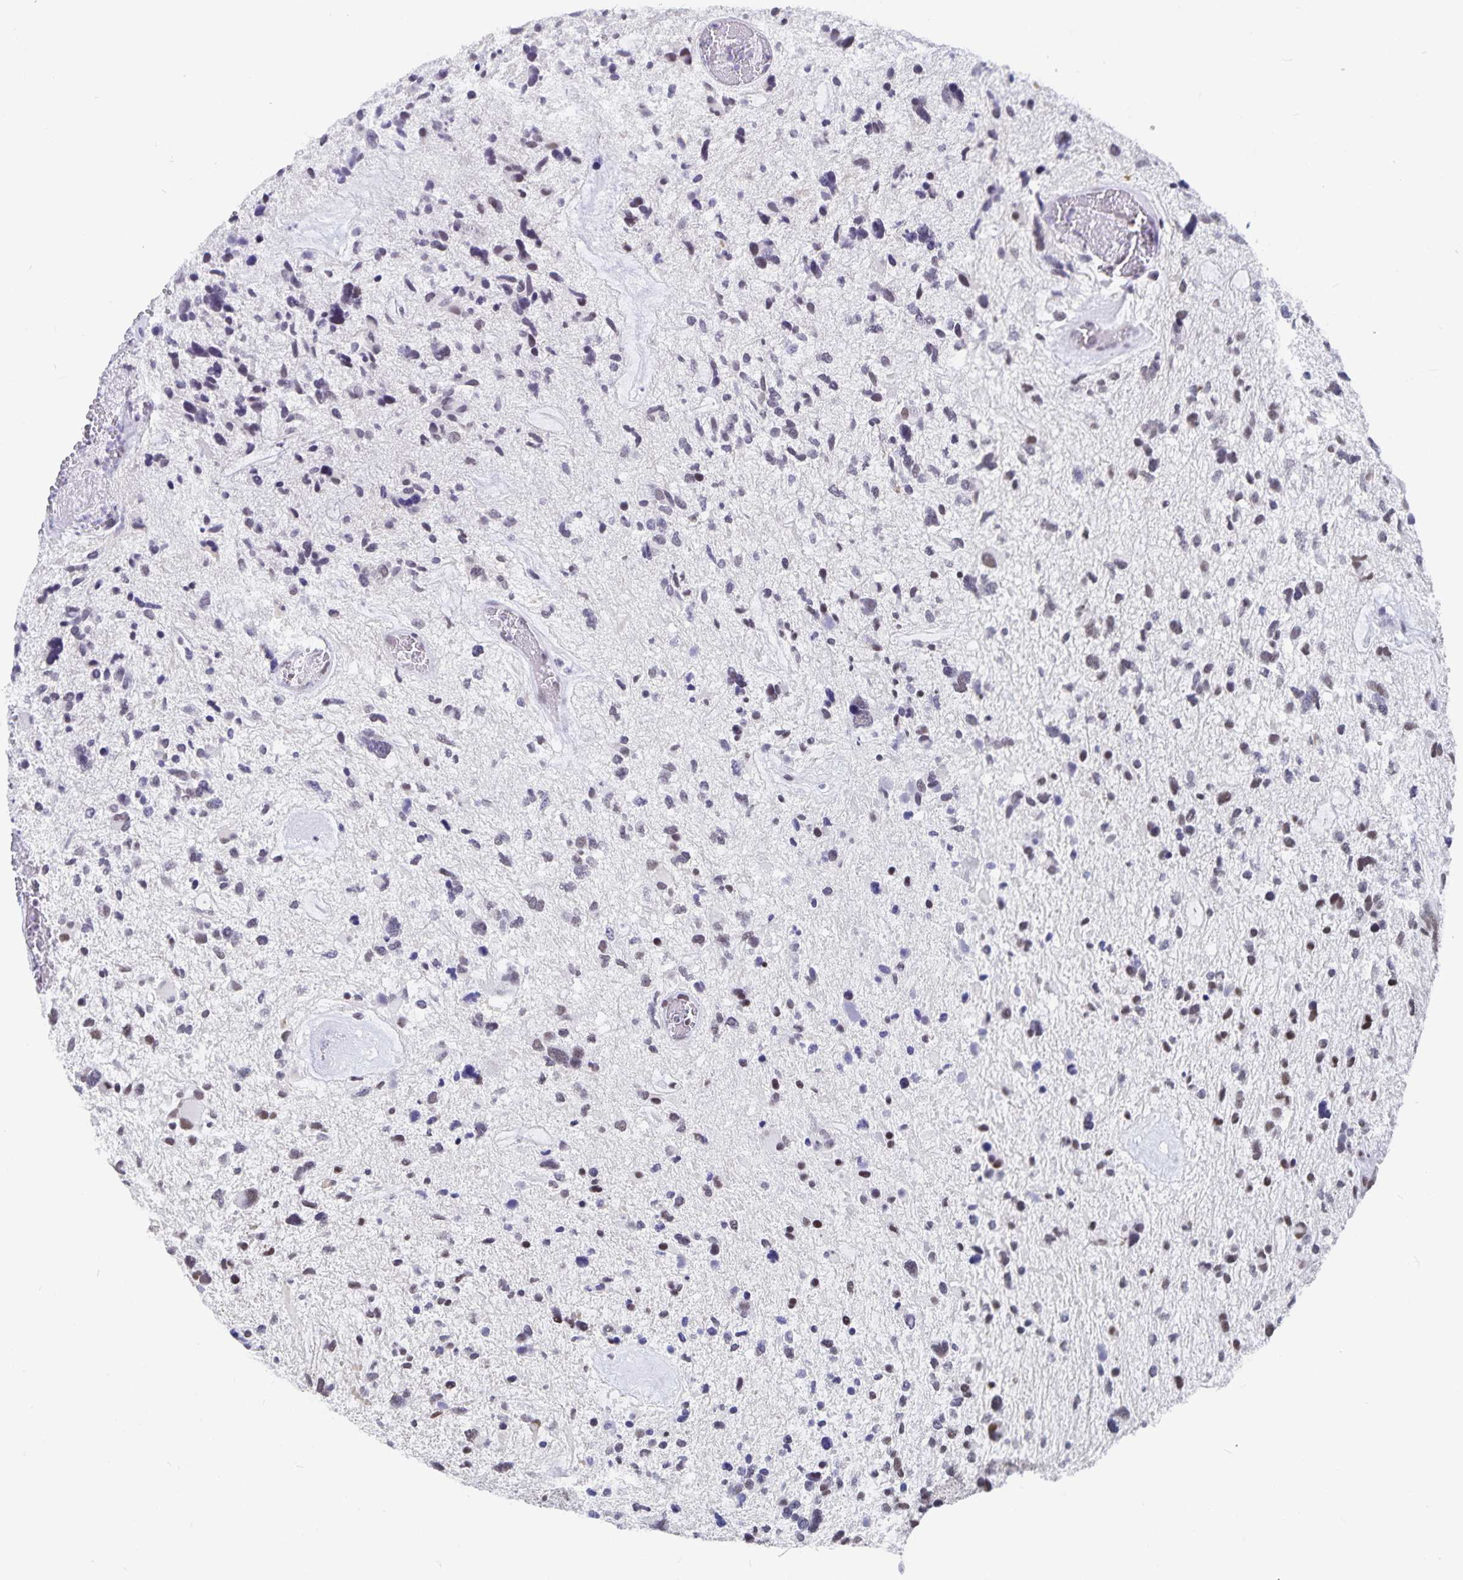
{"staining": {"intensity": "weak", "quantity": "<25%", "location": "nuclear"}, "tissue": "glioma", "cell_type": "Tumor cells", "image_type": "cancer", "snomed": [{"axis": "morphology", "description": "Glioma, malignant, High grade"}, {"axis": "topography", "description": "Brain"}], "caption": "High power microscopy micrograph of an immunohistochemistry micrograph of malignant high-grade glioma, revealing no significant staining in tumor cells.", "gene": "PBX2", "patient": {"sex": "female", "age": 11}}